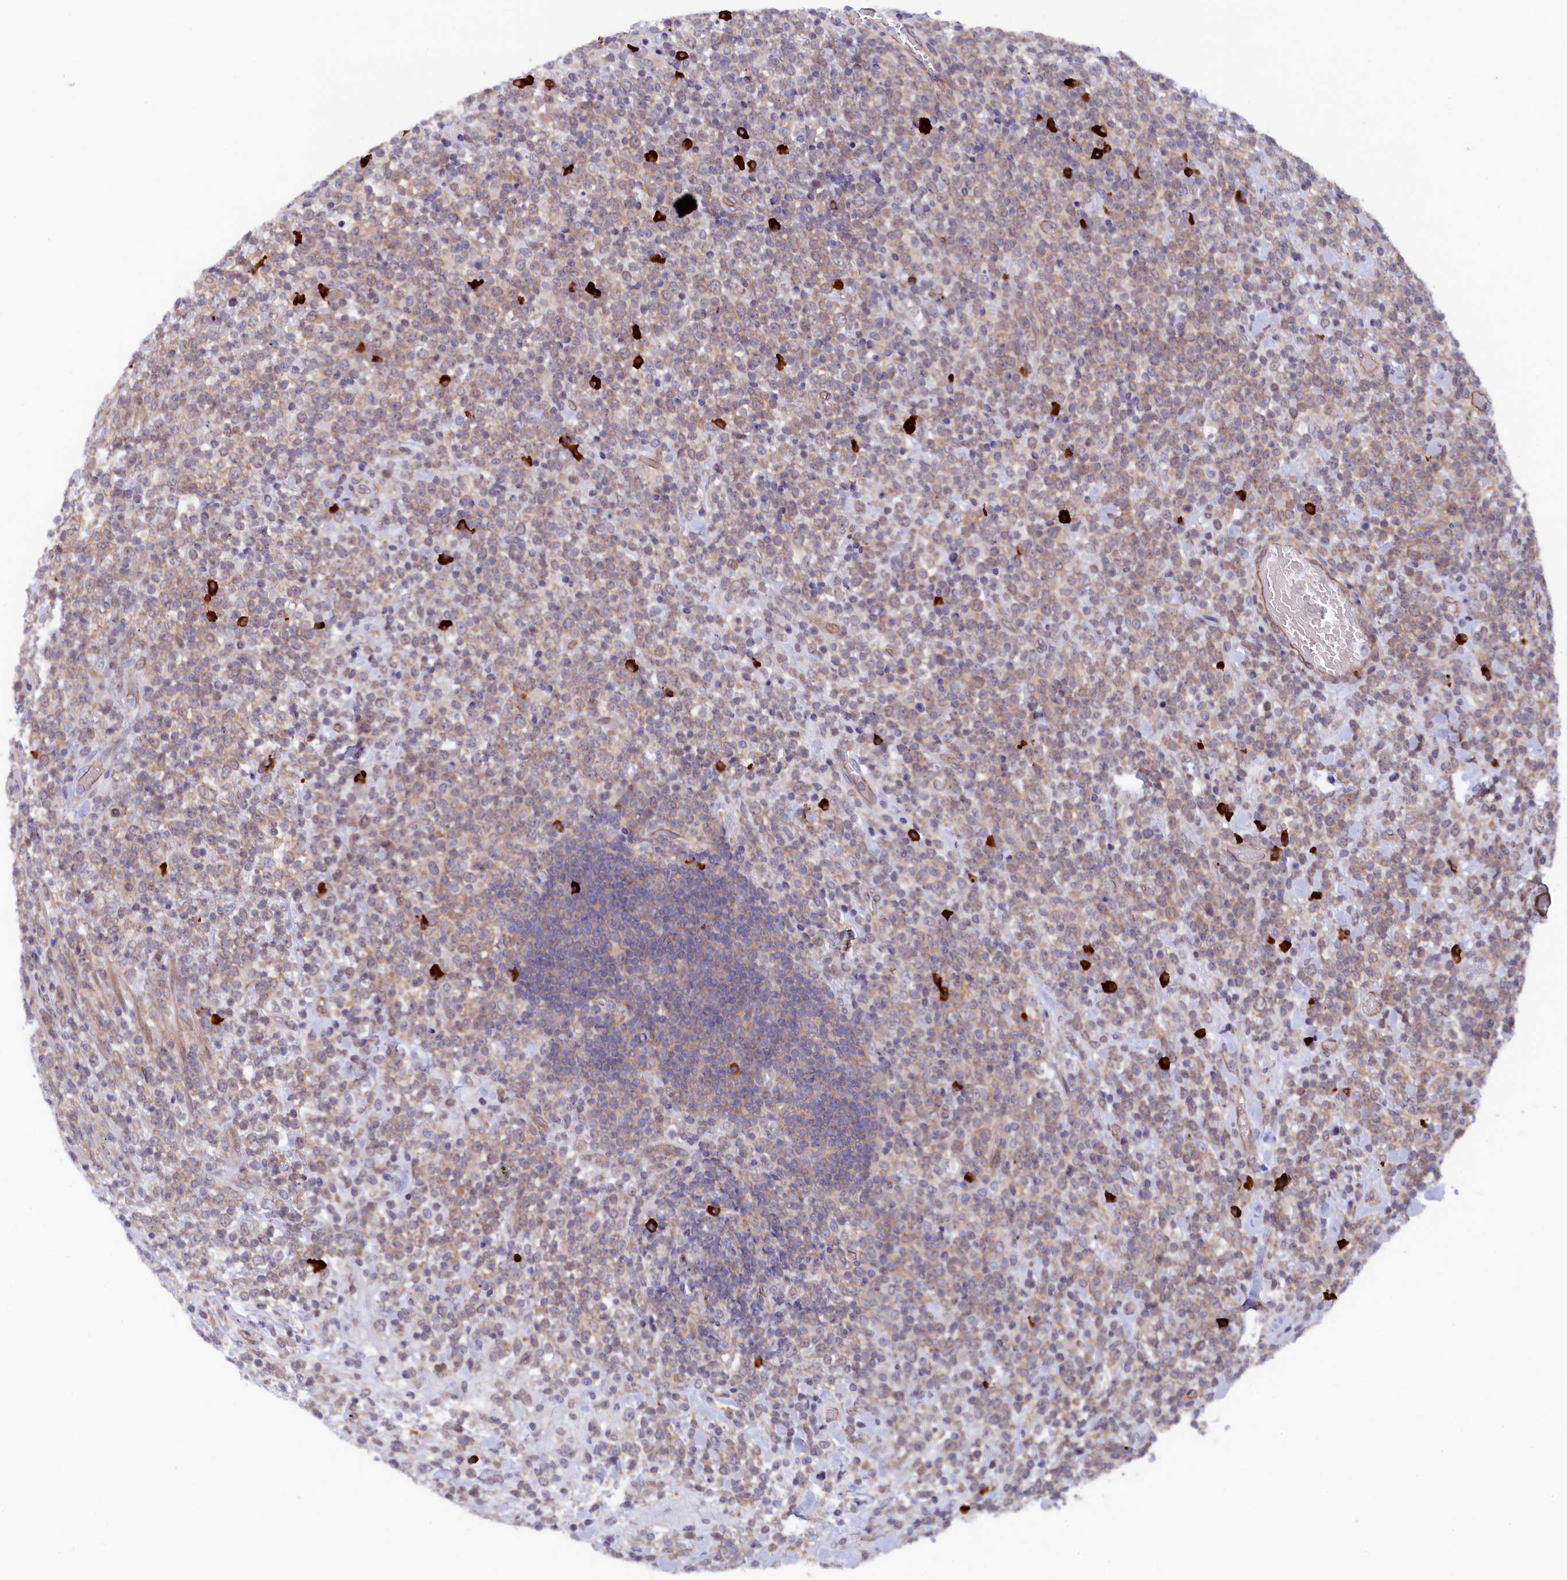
{"staining": {"intensity": "weak", "quantity": ">75%", "location": "cytoplasmic/membranous"}, "tissue": "lymphoma", "cell_type": "Tumor cells", "image_type": "cancer", "snomed": [{"axis": "morphology", "description": "Malignant lymphoma, non-Hodgkin's type, High grade"}, {"axis": "topography", "description": "Colon"}], "caption": "The immunohistochemical stain shows weak cytoplasmic/membranous positivity in tumor cells of malignant lymphoma, non-Hodgkin's type (high-grade) tissue.", "gene": "JPT2", "patient": {"sex": "female", "age": 53}}